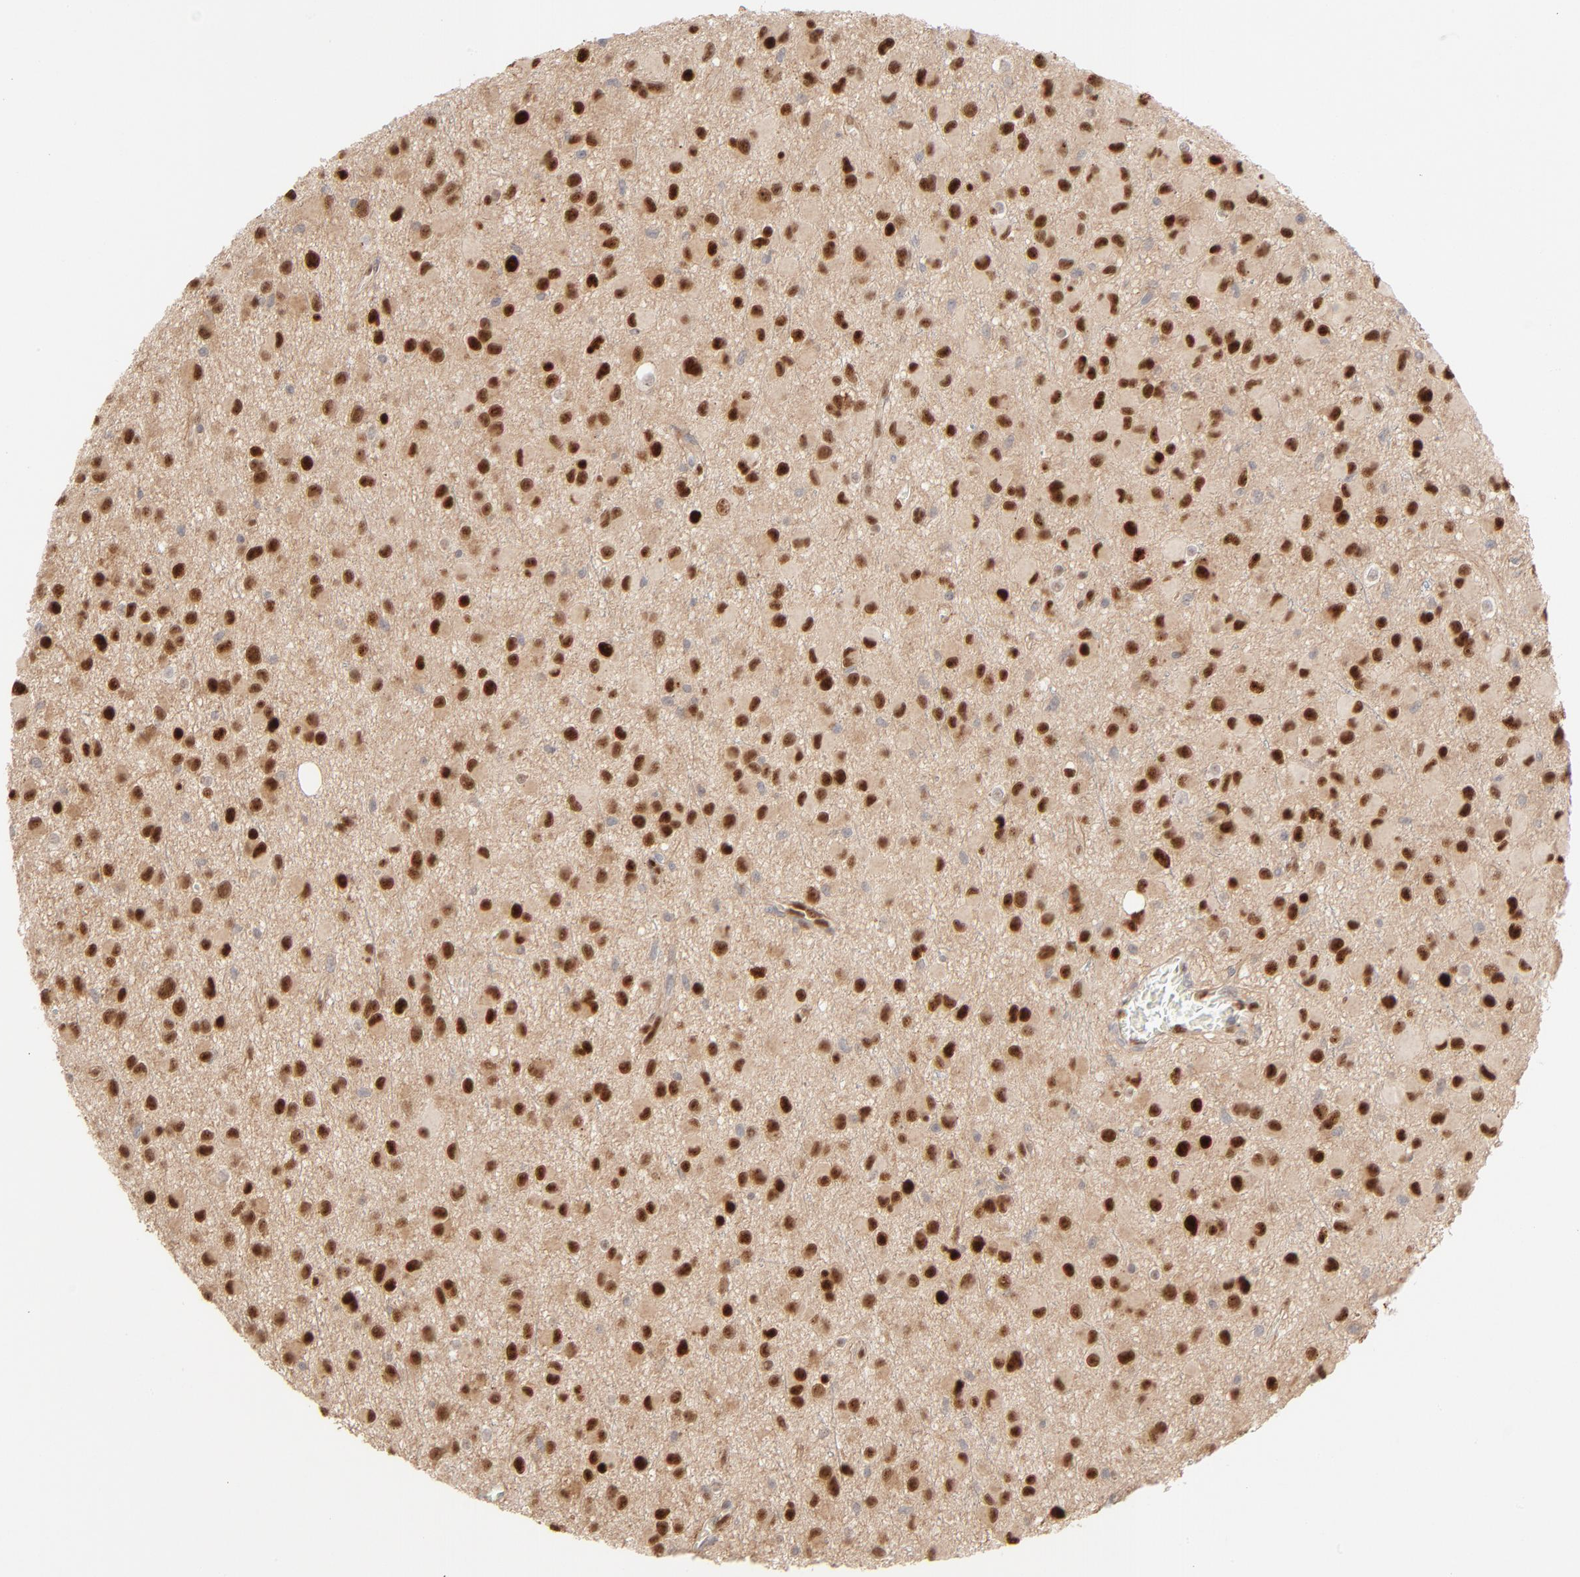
{"staining": {"intensity": "strong", "quantity": ">75%", "location": "nuclear"}, "tissue": "glioma", "cell_type": "Tumor cells", "image_type": "cancer", "snomed": [{"axis": "morphology", "description": "Glioma, malignant, Low grade"}, {"axis": "topography", "description": "Brain"}], "caption": "Immunohistochemical staining of human glioma exhibits high levels of strong nuclear staining in approximately >75% of tumor cells.", "gene": "NFIB", "patient": {"sex": "male", "age": 42}}